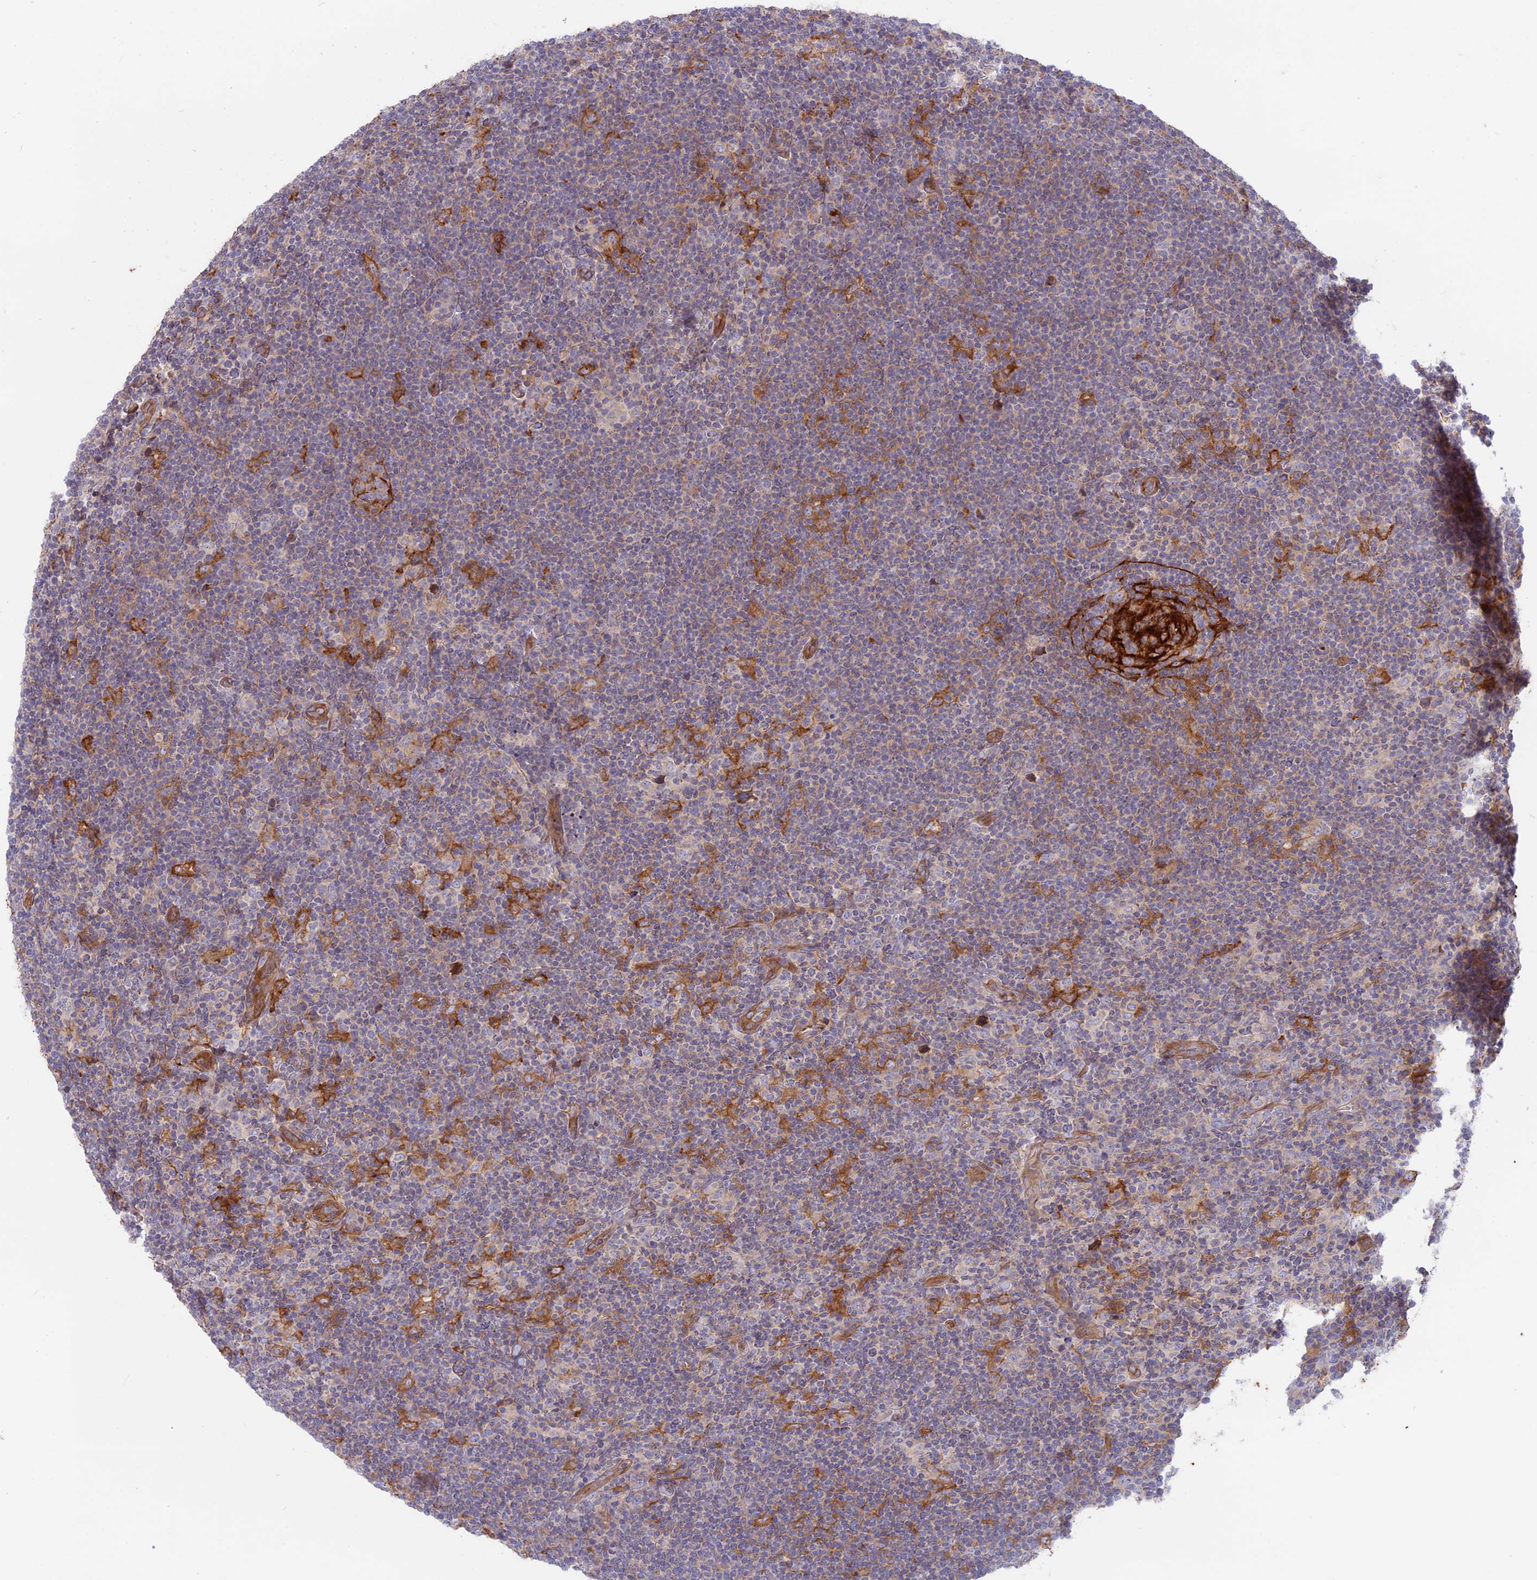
{"staining": {"intensity": "negative", "quantity": "none", "location": "none"}, "tissue": "lymphoma", "cell_type": "Tumor cells", "image_type": "cancer", "snomed": [{"axis": "morphology", "description": "Hodgkin's disease, NOS"}, {"axis": "topography", "description": "Lymph node"}], "caption": "IHC histopathology image of neoplastic tissue: human lymphoma stained with DAB shows no significant protein expression in tumor cells.", "gene": "MYO5B", "patient": {"sex": "female", "age": 57}}